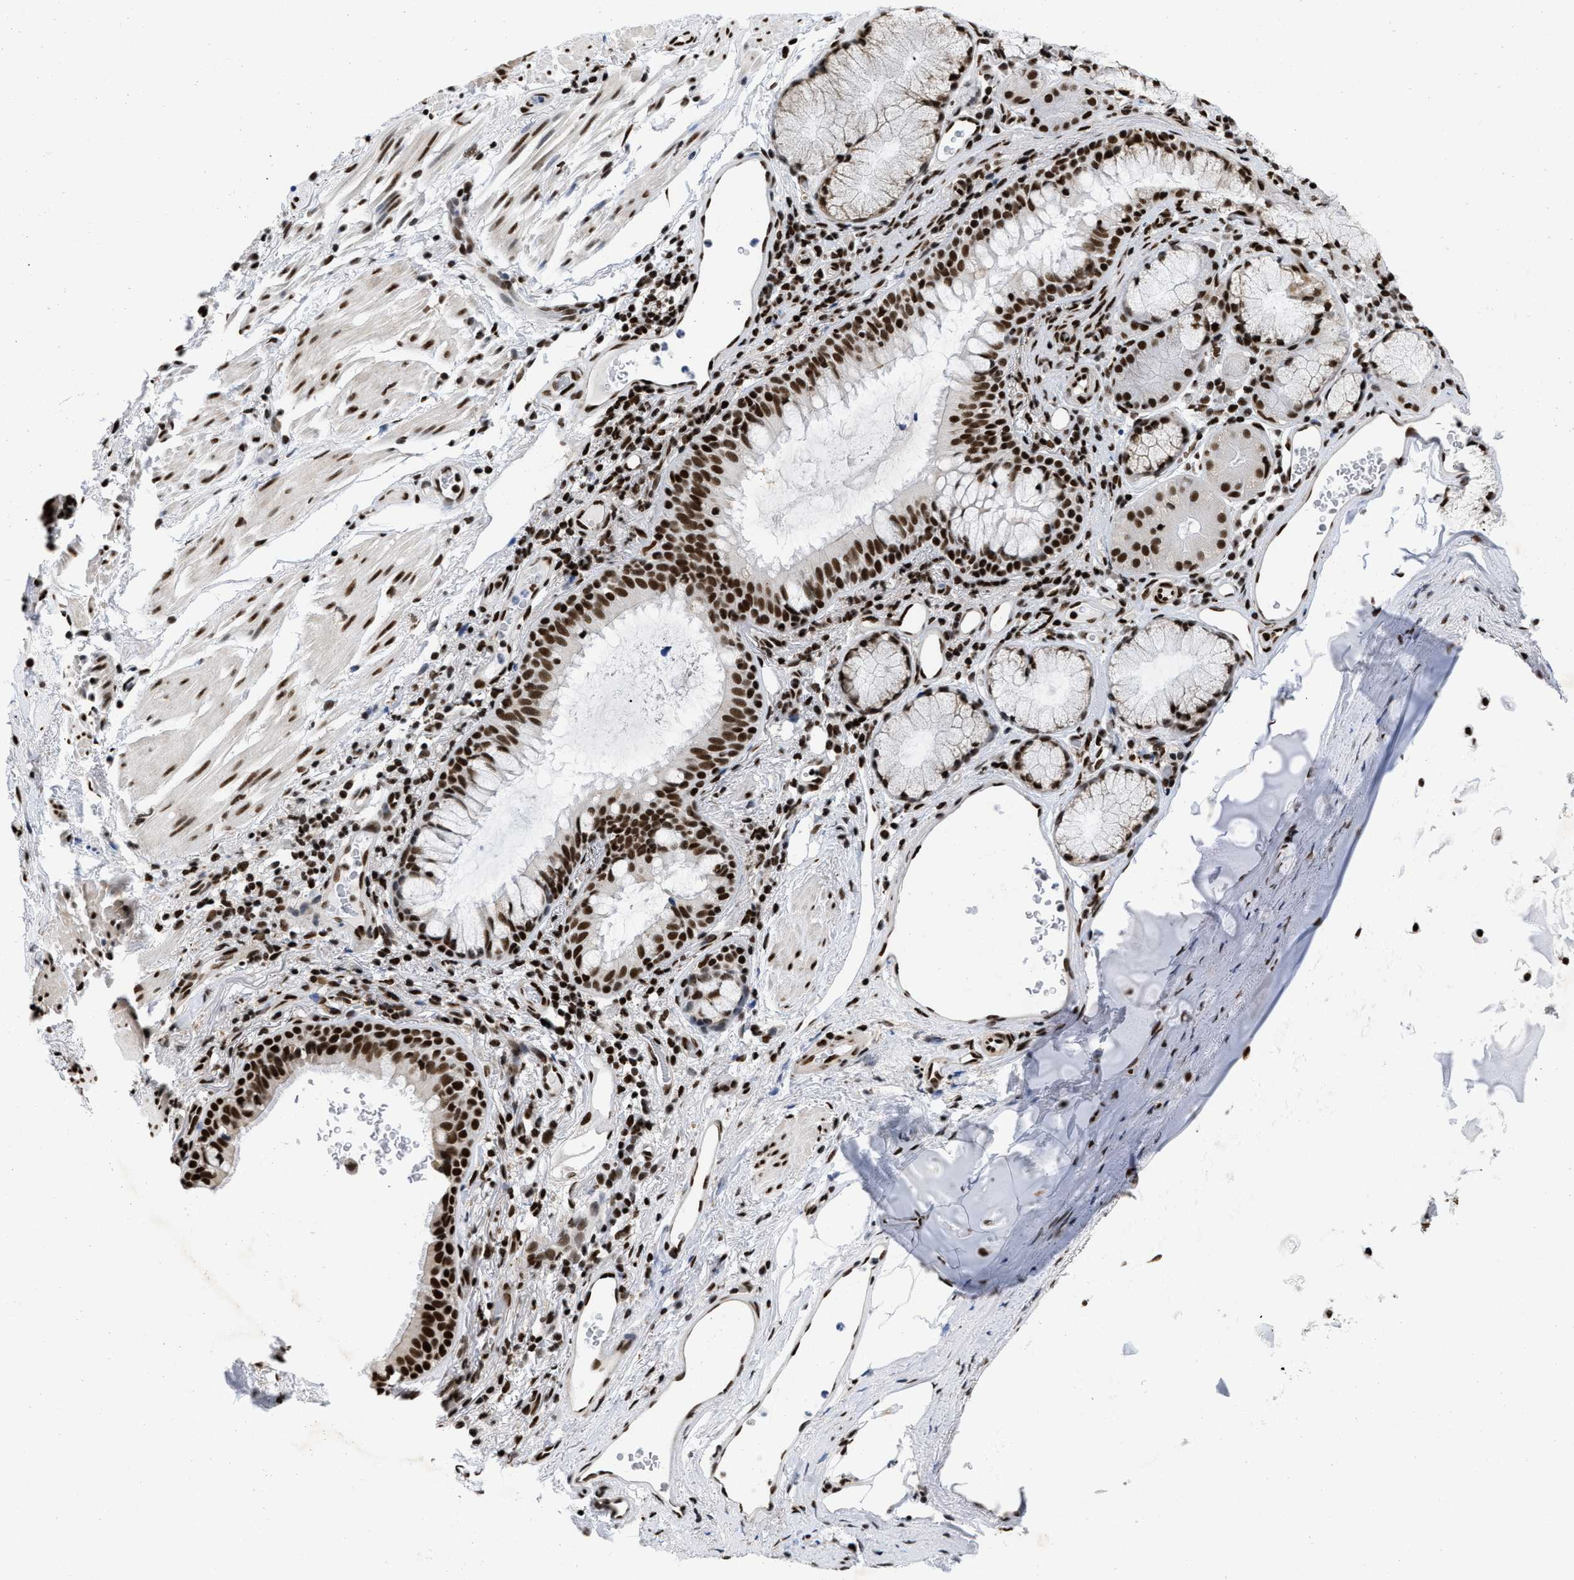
{"staining": {"intensity": "strong", "quantity": ">75%", "location": "nuclear"}, "tissue": "bronchus", "cell_type": "Respiratory epithelial cells", "image_type": "normal", "snomed": [{"axis": "morphology", "description": "Normal tissue, NOS"}, {"axis": "morphology", "description": "Inflammation, NOS"}, {"axis": "topography", "description": "Cartilage tissue"}, {"axis": "topography", "description": "Bronchus"}], "caption": "A micrograph of bronchus stained for a protein reveals strong nuclear brown staining in respiratory epithelial cells.", "gene": "CREB1", "patient": {"sex": "male", "age": 77}}